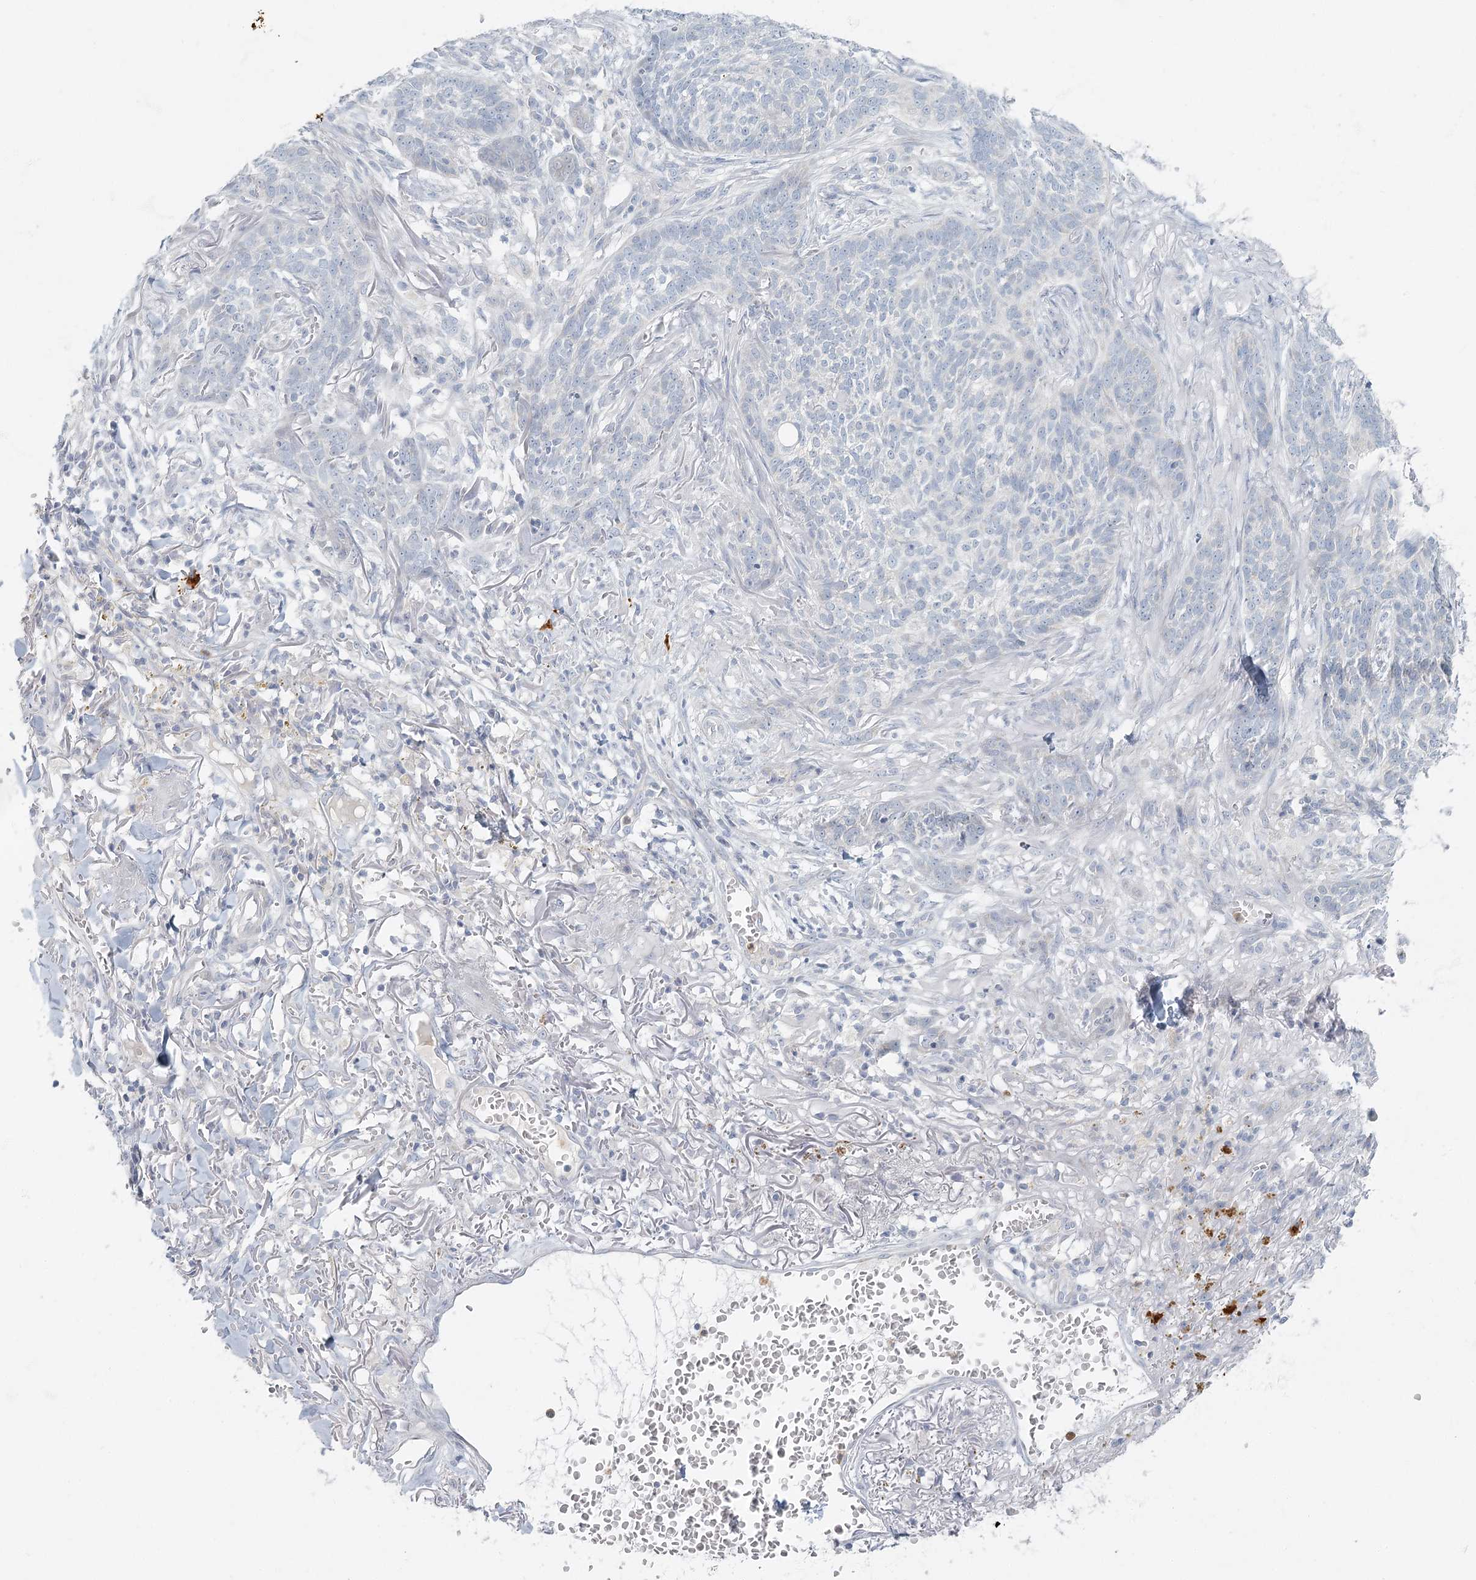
{"staining": {"intensity": "negative", "quantity": "none", "location": "none"}, "tissue": "skin cancer", "cell_type": "Tumor cells", "image_type": "cancer", "snomed": [{"axis": "morphology", "description": "Basal cell carcinoma"}, {"axis": "topography", "description": "Skin"}], "caption": "Tumor cells are negative for protein expression in human skin cancer. (Stains: DAB immunohistochemistry (IHC) with hematoxylin counter stain, Microscopy: brightfield microscopy at high magnification).", "gene": "FAM110C", "patient": {"sex": "male", "age": 85}}